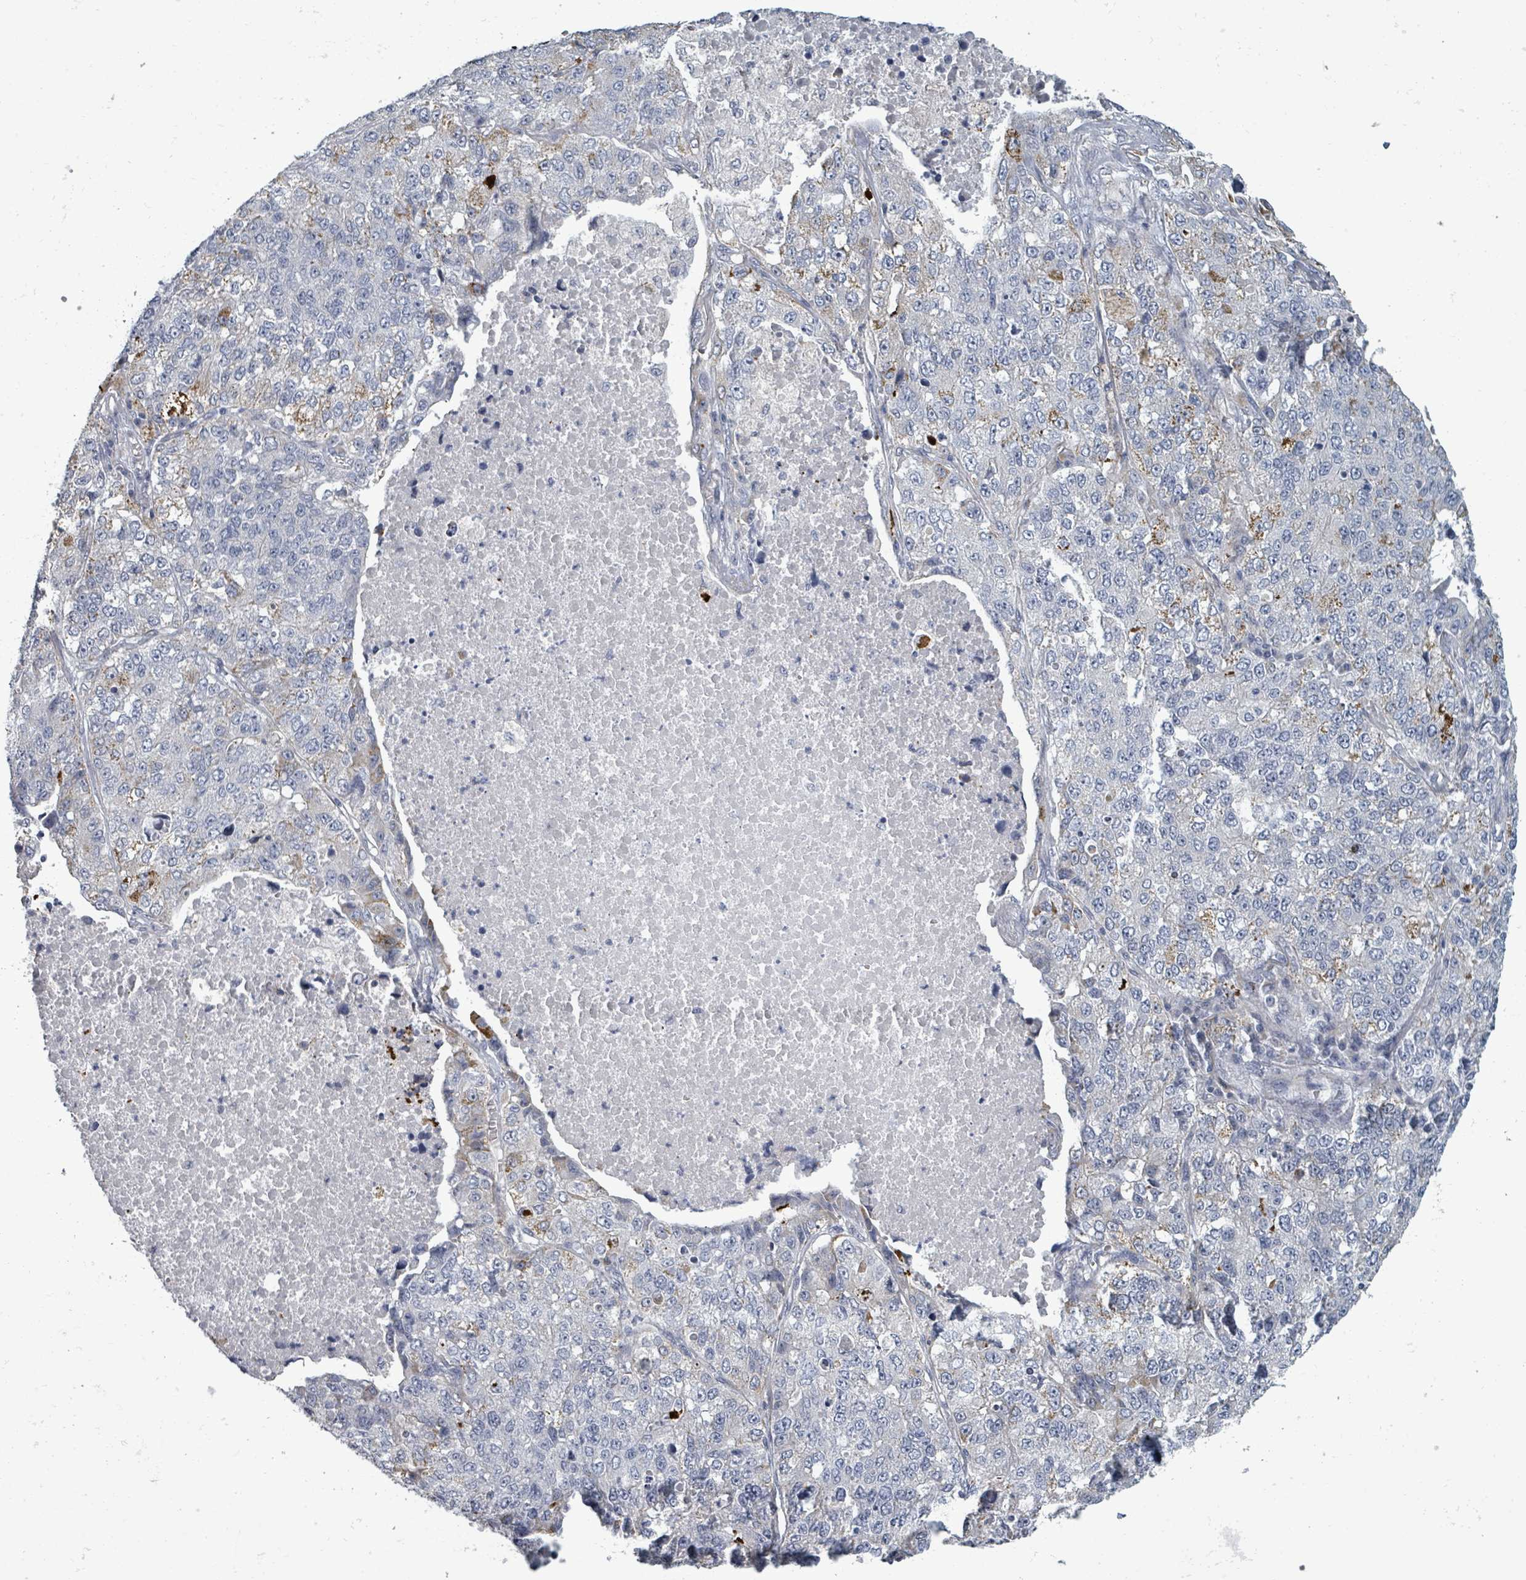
{"staining": {"intensity": "moderate", "quantity": "<25%", "location": "cytoplasmic/membranous"}, "tissue": "lung cancer", "cell_type": "Tumor cells", "image_type": "cancer", "snomed": [{"axis": "morphology", "description": "Adenocarcinoma, NOS"}, {"axis": "topography", "description": "Lung"}], "caption": "Lung adenocarcinoma was stained to show a protein in brown. There is low levels of moderate cytoplasmic/membranous staining in approximately <25% of tumor cells. Using DAB (3,3'-diaminobenzidine) (brown) and hematoxylin (blue) stains, captured at high magnification using brightfield microscopy.", "gene": "ASB12", "patient": {"sex": "male", "age": 49}}